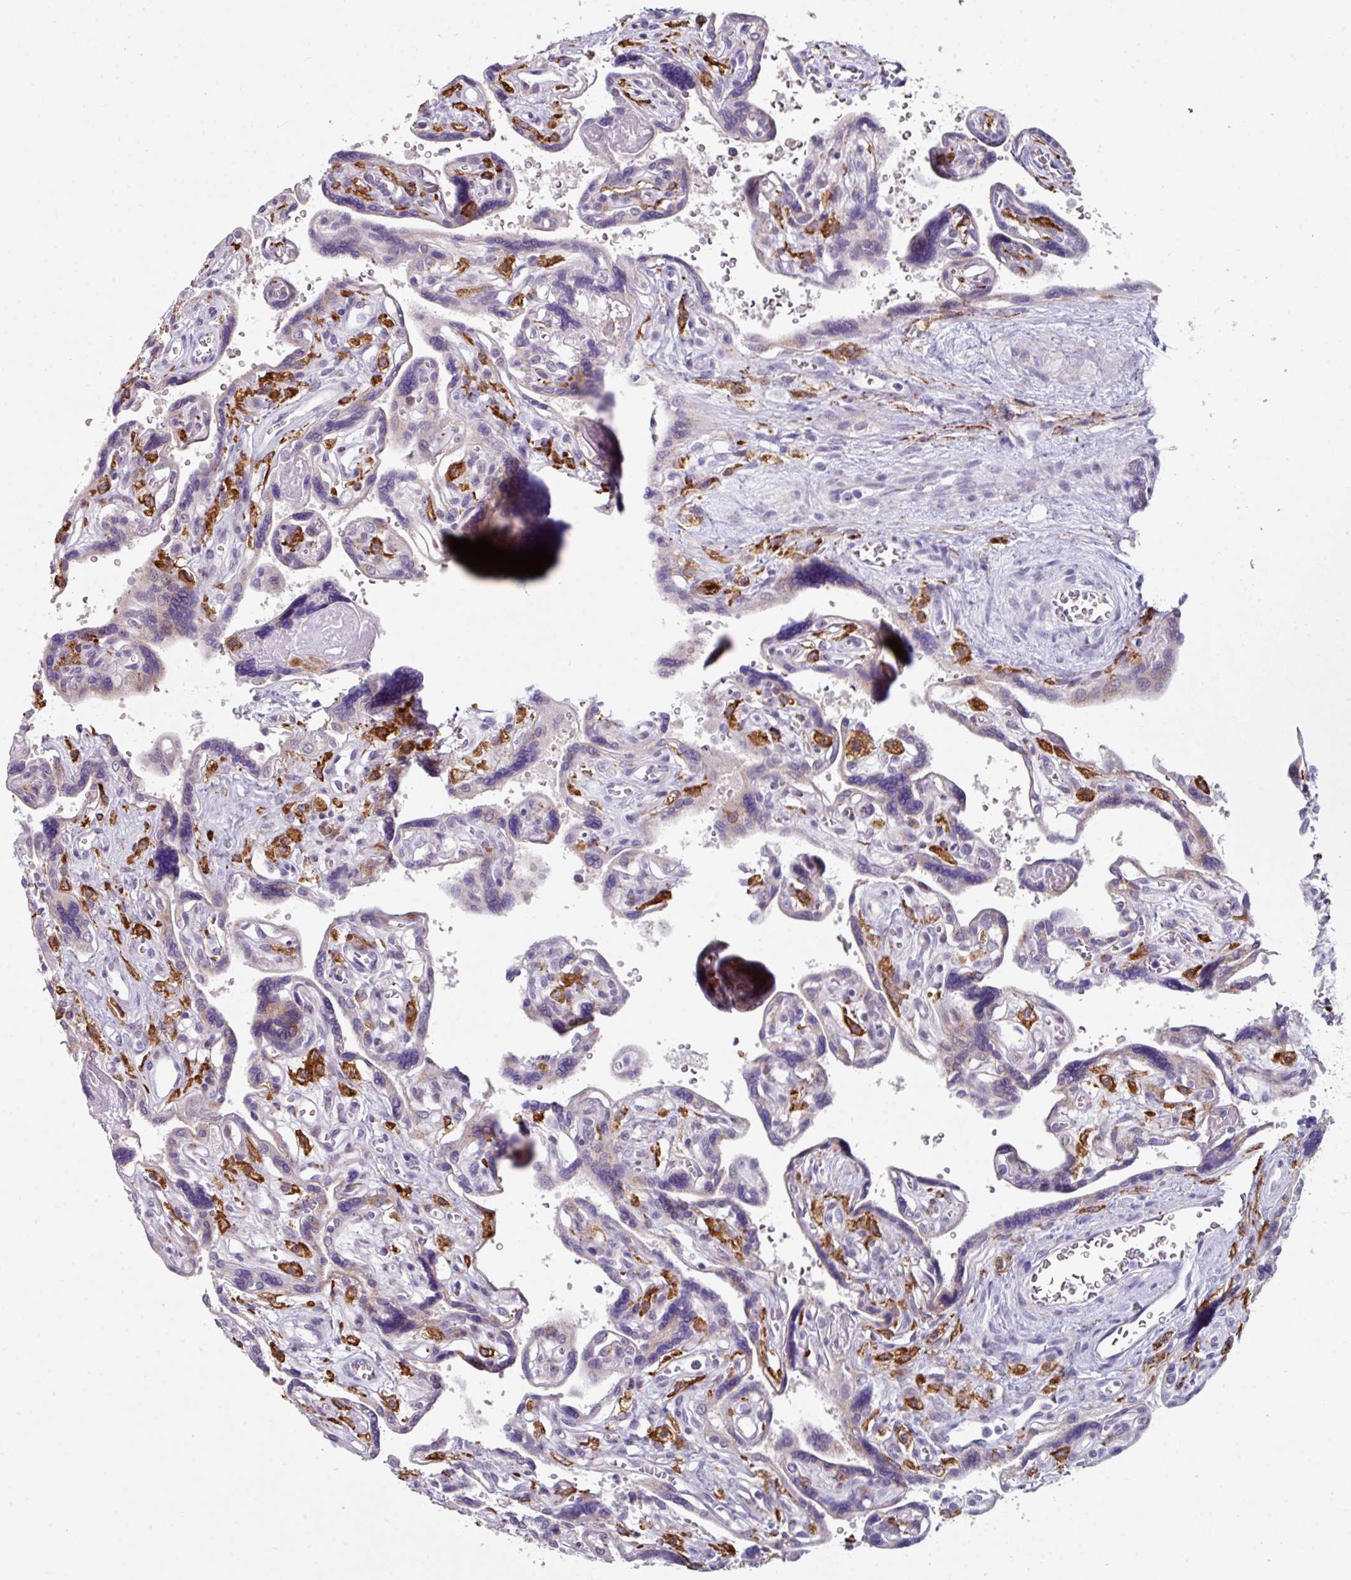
{"staining": {"intensity": "negative", "quantity": "none", "location": "none"}, "tissue": "placenta", "cell_type": "Decidual cells", "image_type": "normal", "snomed": [{"axis": "morphology", "description": "Normal tissue, NOS"}, {"axis": "topography", "description": "Placenta"}], "caption": "An IHC image of unremarkable placenta is shown. There is no staining in decidual cells of placenta. The staining is performed using DAB brown chromogen with nuclei counter-stained in using hematoxylin.", "gene": "BMS1", "patient": {"sex": "female", "age": 39}}